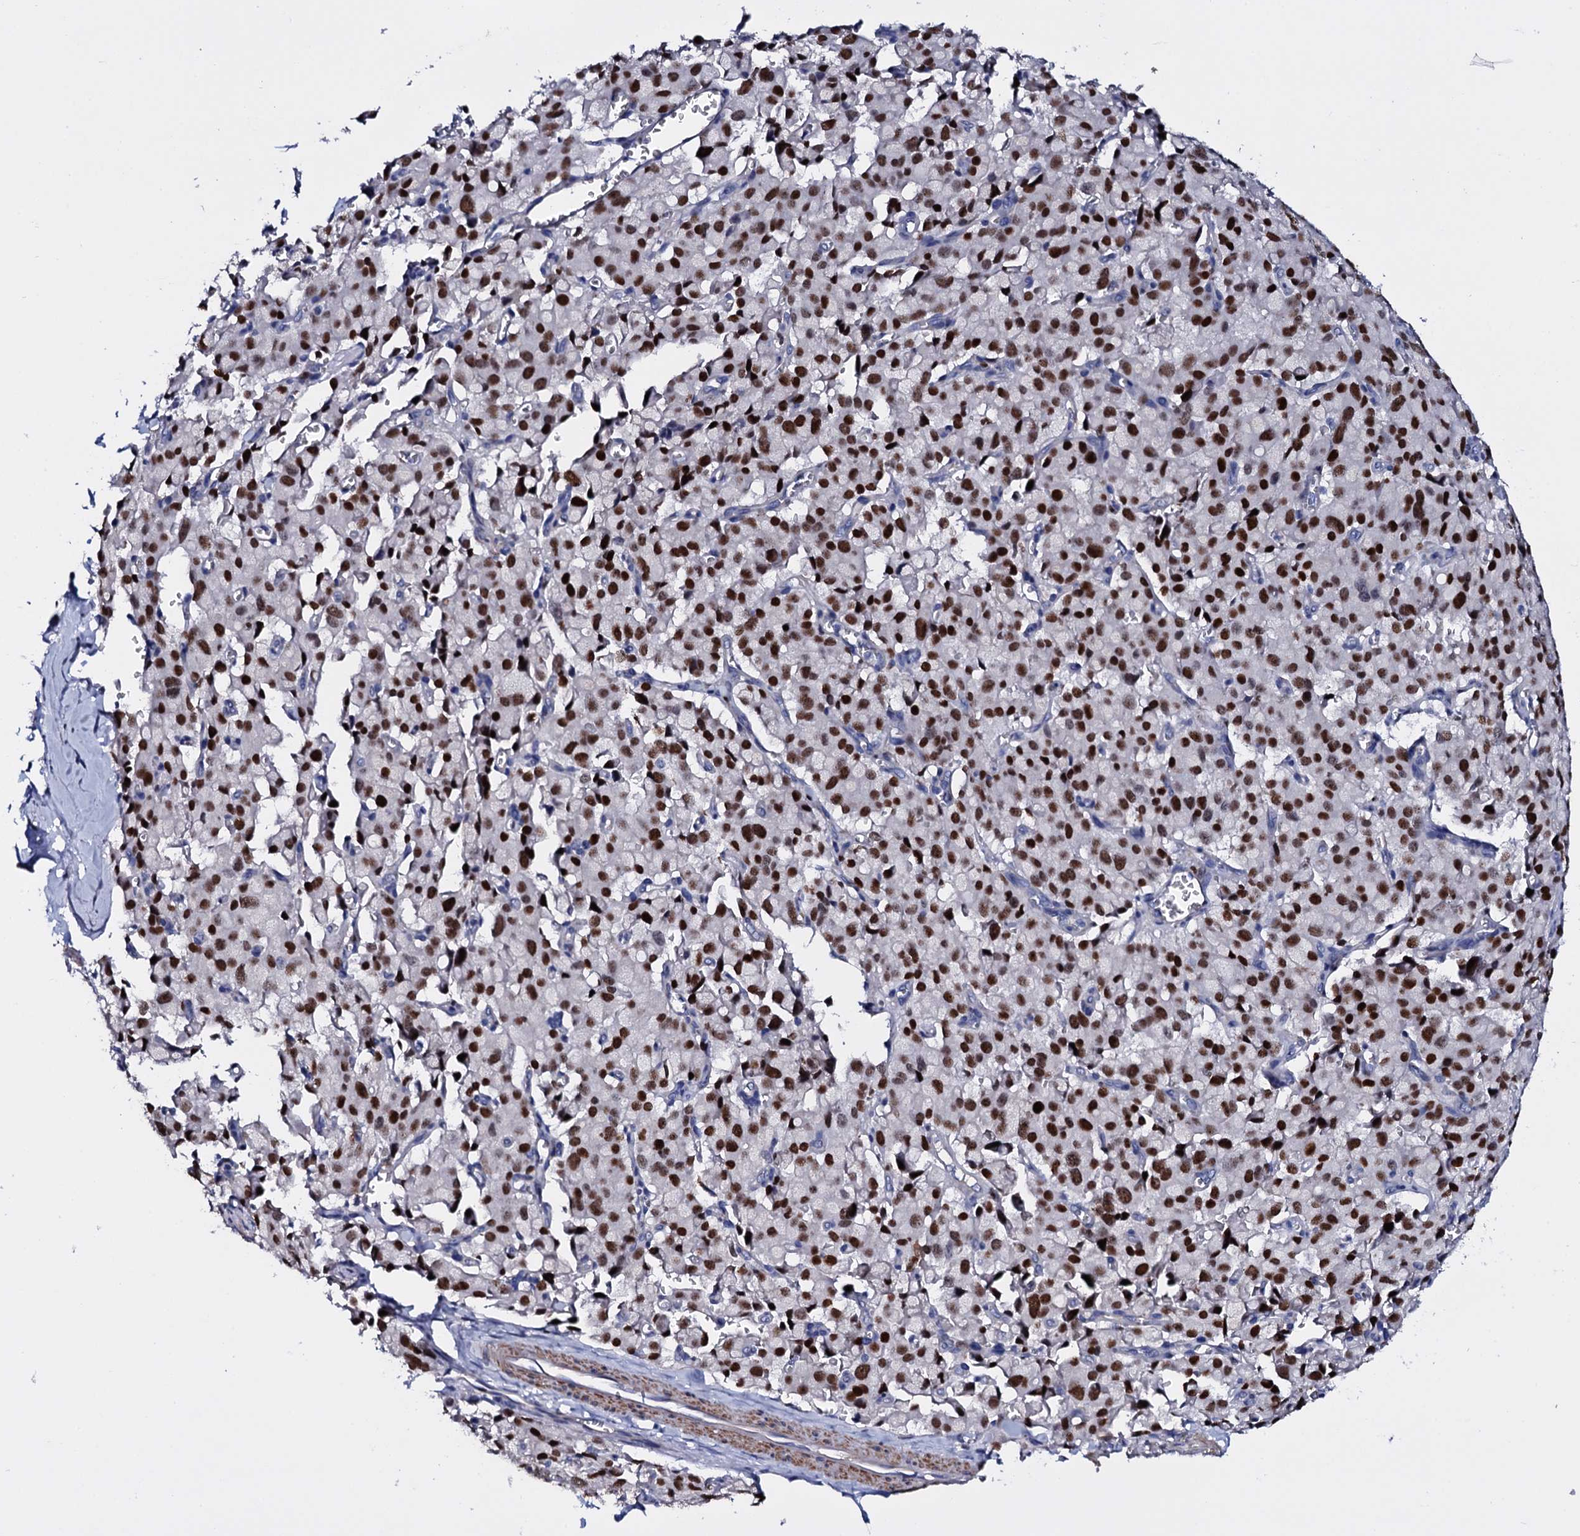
{"staining": {"intensity": "strong", "quantity": ">75%", "location": "nuclear"}, "tissue": "pancreatic cancer", "cell_type": "Tumor cells", "image_type": "cancer", "snomed": [{"axis": "morphology", "description": "Adenocarcinoma, NOS"}, {"axis": "topography", "description": "Pancreas"}], "caption": "Adenocarcinoma (pancreatic) was stained to show a protein in brown. There is high levels of strong nuclear expression in about >75% of tumor cells.", "gene": "NPM2", "patient": {"sex": "male", "age": 65}}